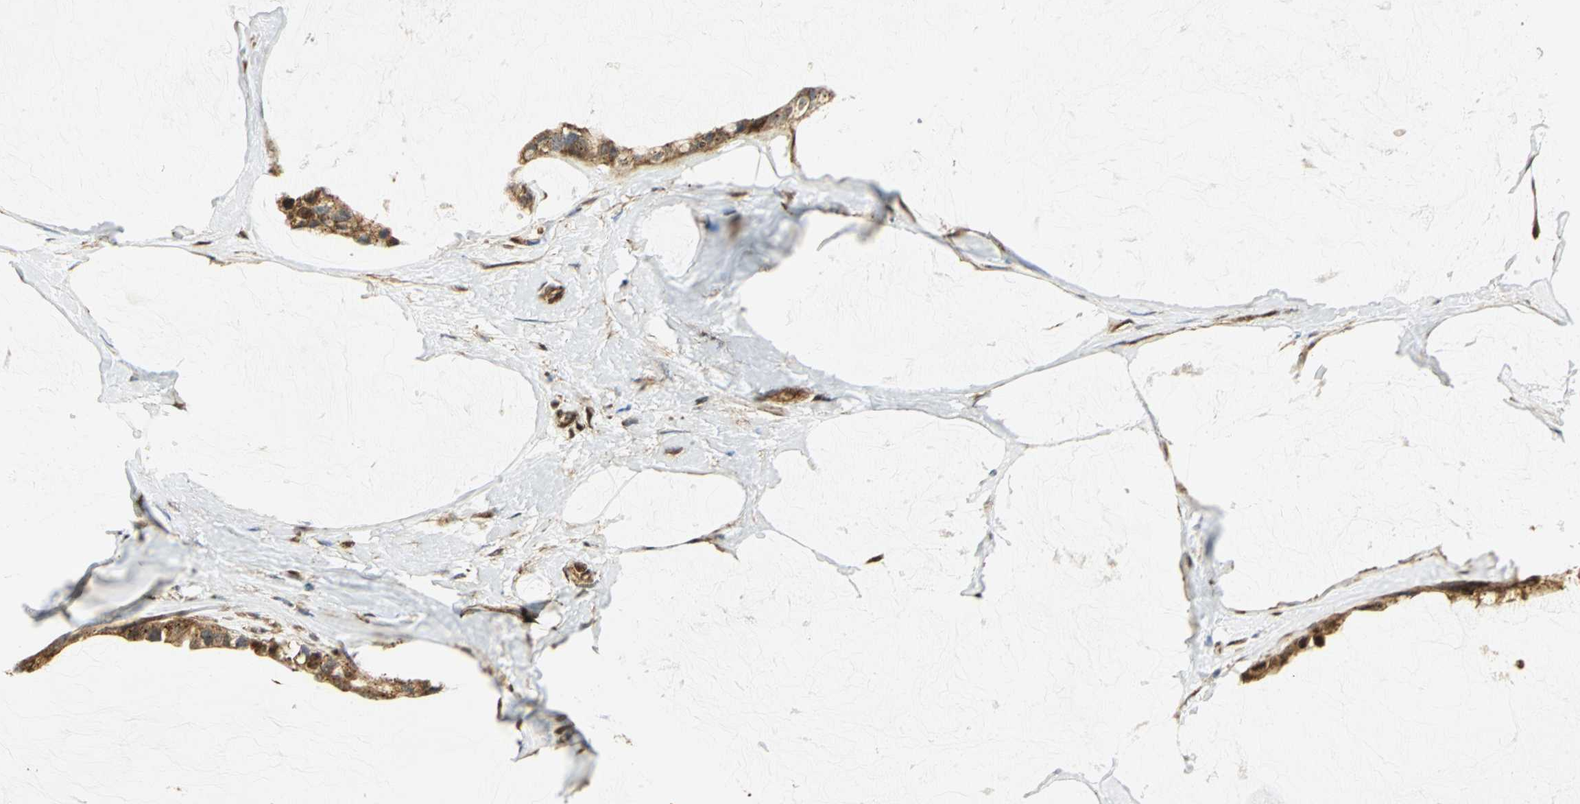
{"staining": {"intensity": "strong", "quantity": ">75%", "location": "cytoplasmic/membranous"}, "tissue": "ovarian cancer", "cell_type": "Tumor cells", "image_type": "cancer", "snomed": [{"axis": "morphology", "description": "Cystadenocarcinoma, mucinous, NOS"}, {"axis": "topography", "description": "Ovary"}], "caption": "An immunohistochemistry image of tumor tissue is shown. Protein staining in brown shows strong cytoplasmic/membranous positivity in ovarian cancer (mucinous cystadenocarcinoma) within tumor cells.", "gene": "EEA1", "patient": {"sex": "female", "age": 39}}